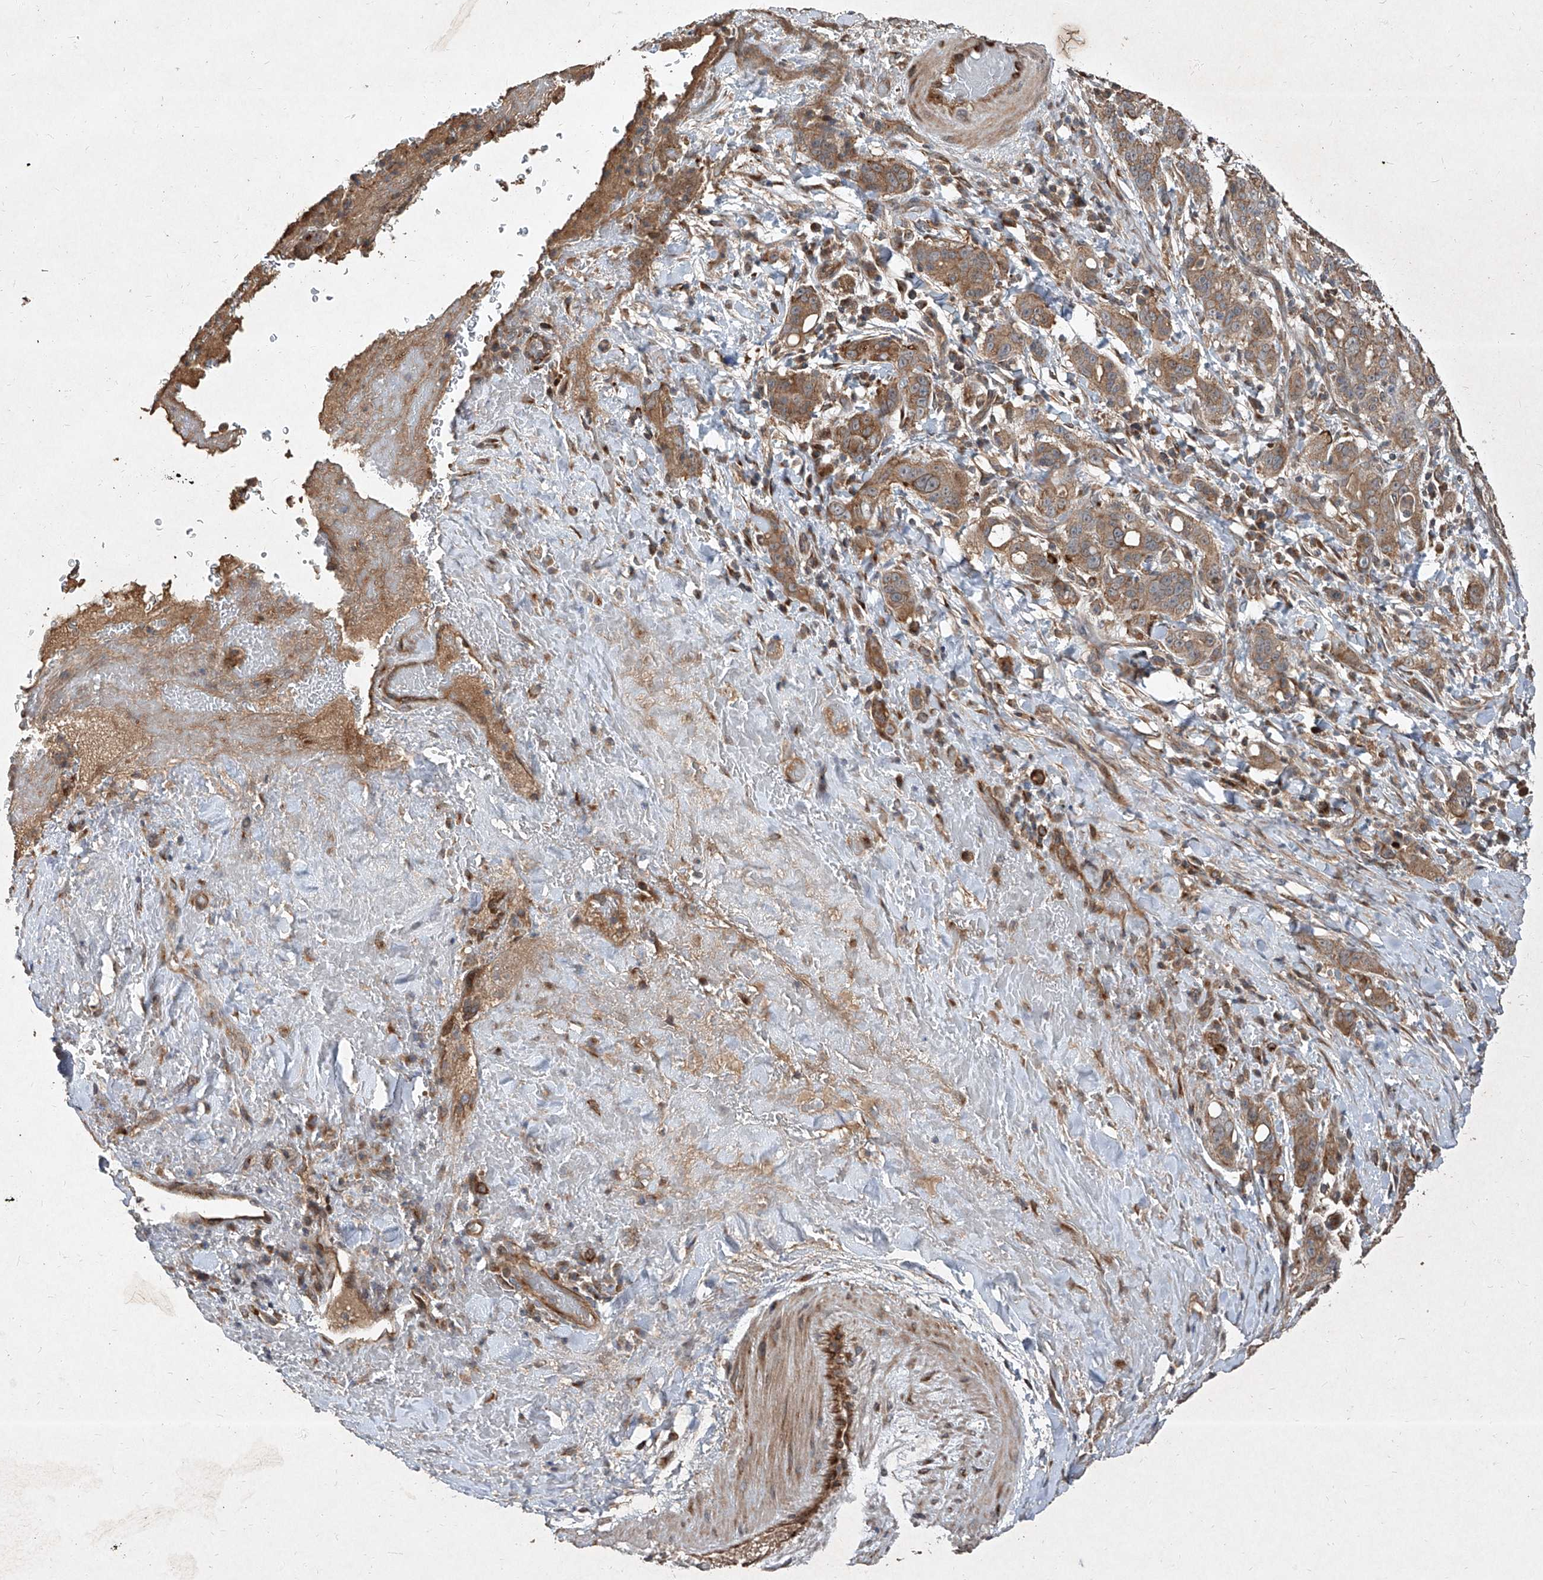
{"staining": {"intensity": "moderate", "quantity": ">75%", "location": "cytoplasmic/membranous"}, "tissue": "liver cancer", "cell_type": "Tumor cells", "image_type": "cancer", "snomed": [{"axis": "morphology", "description": "Cholangiocarcinoma"}, {"axis": "topography", "description": "Liver"}], "caption": "A high-resolution image shows immunohistochemistry staining of liver cholangiocarcinoma, which displays moderate cytoplasmic/membranous expression in about >75% of tumor cells.", "gene": "CCN1", "patient": {"sex": "female", "age": 38}}